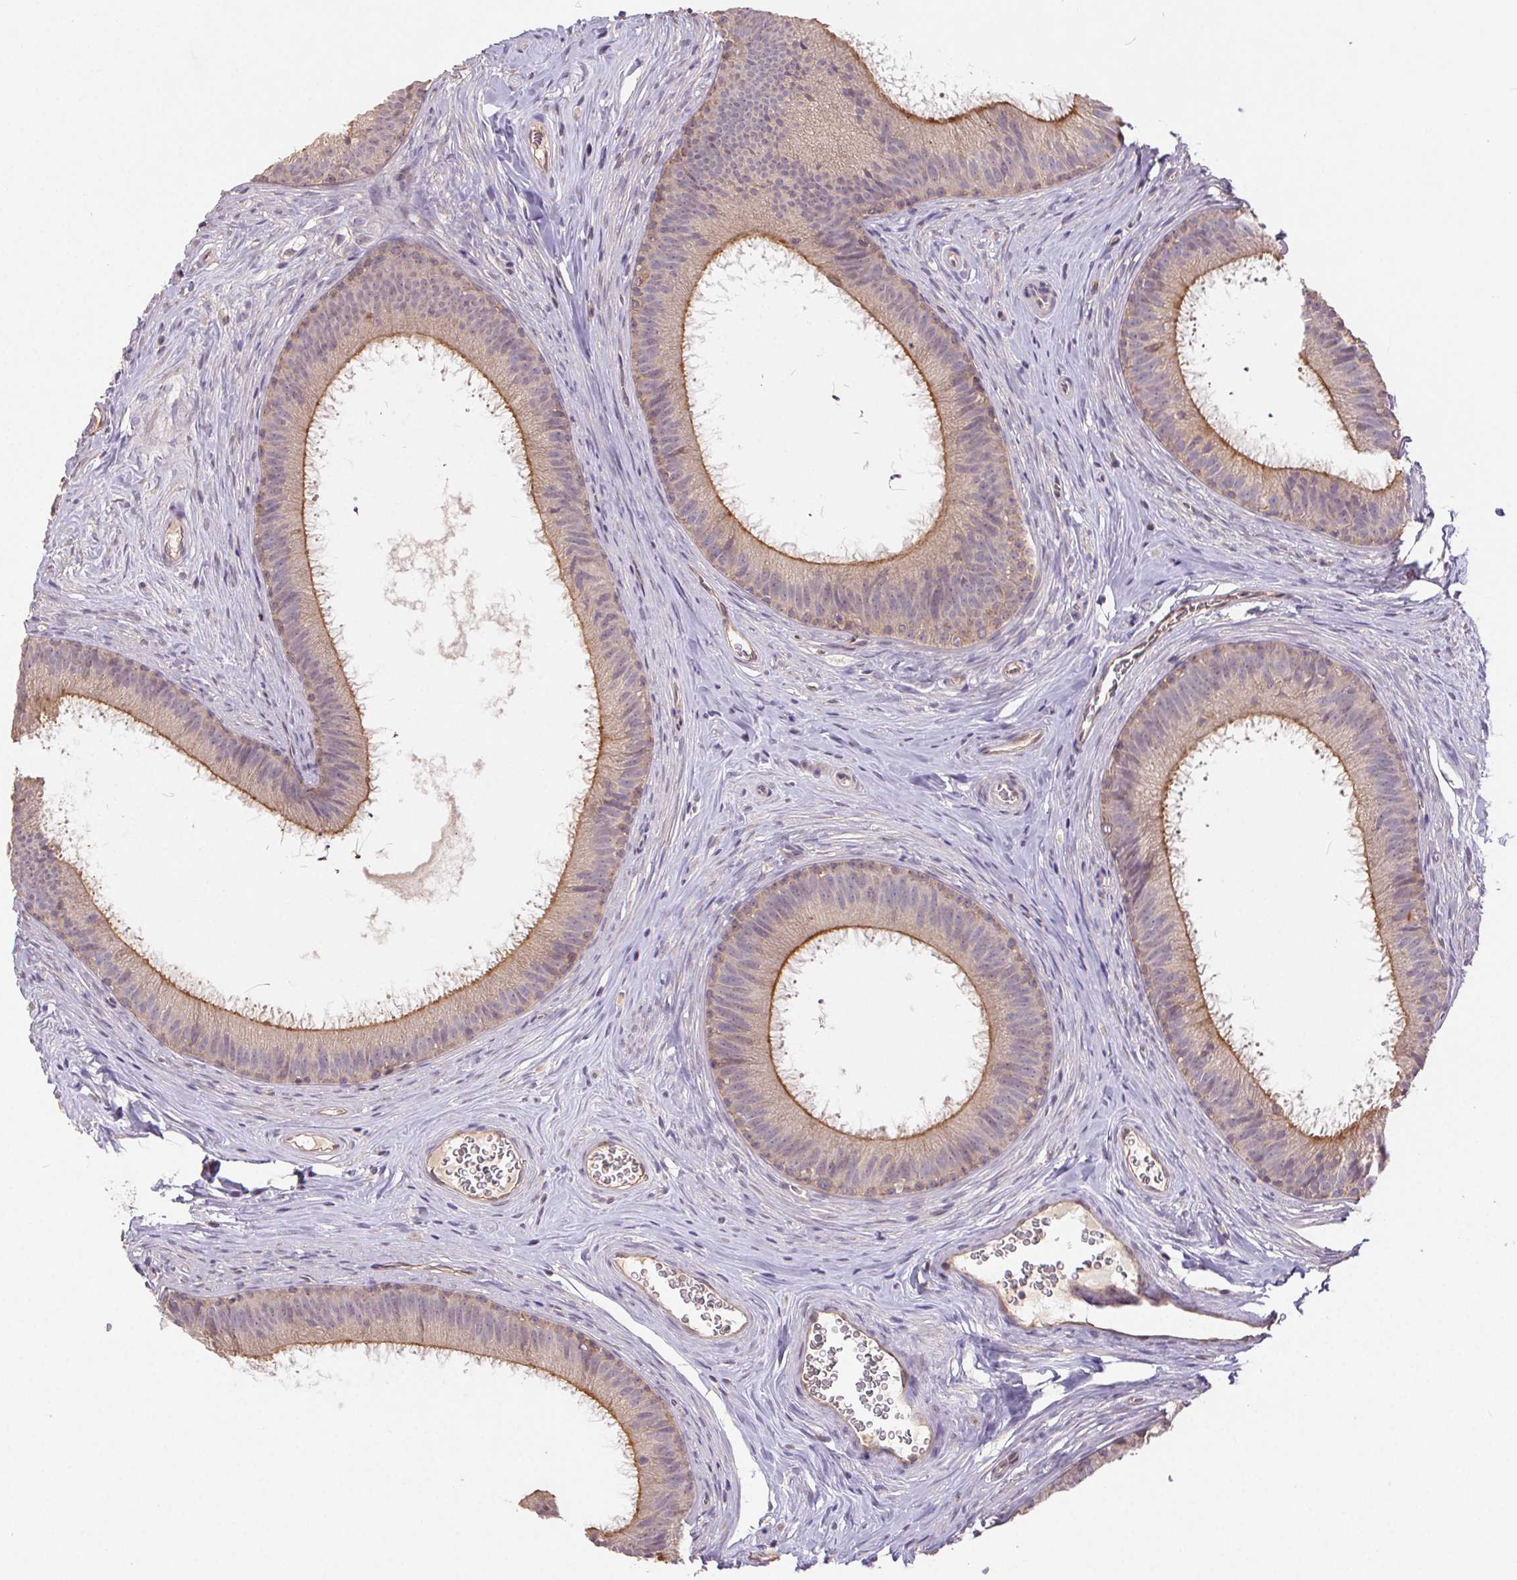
{"staining": {"intensity": "moderate", "quantity": ">75%", "location": "cytoplasmic/membranous"}, "tissue": "epididymis", "cell_type": "Glandular cells", "image_type": "normal", "snomed": [{"axis": "morphology", "description": "Normal tissue, NOS"}, {"axis": "topography", "description": "Epididymis"}], "caption": "Epididymis stained with IHC demonstrates moderate cytoplasmic/membranous staining in about >75% of glandular cells.", "gene": "RAB11A", "patient": {"sex": "male", "age": 24}}